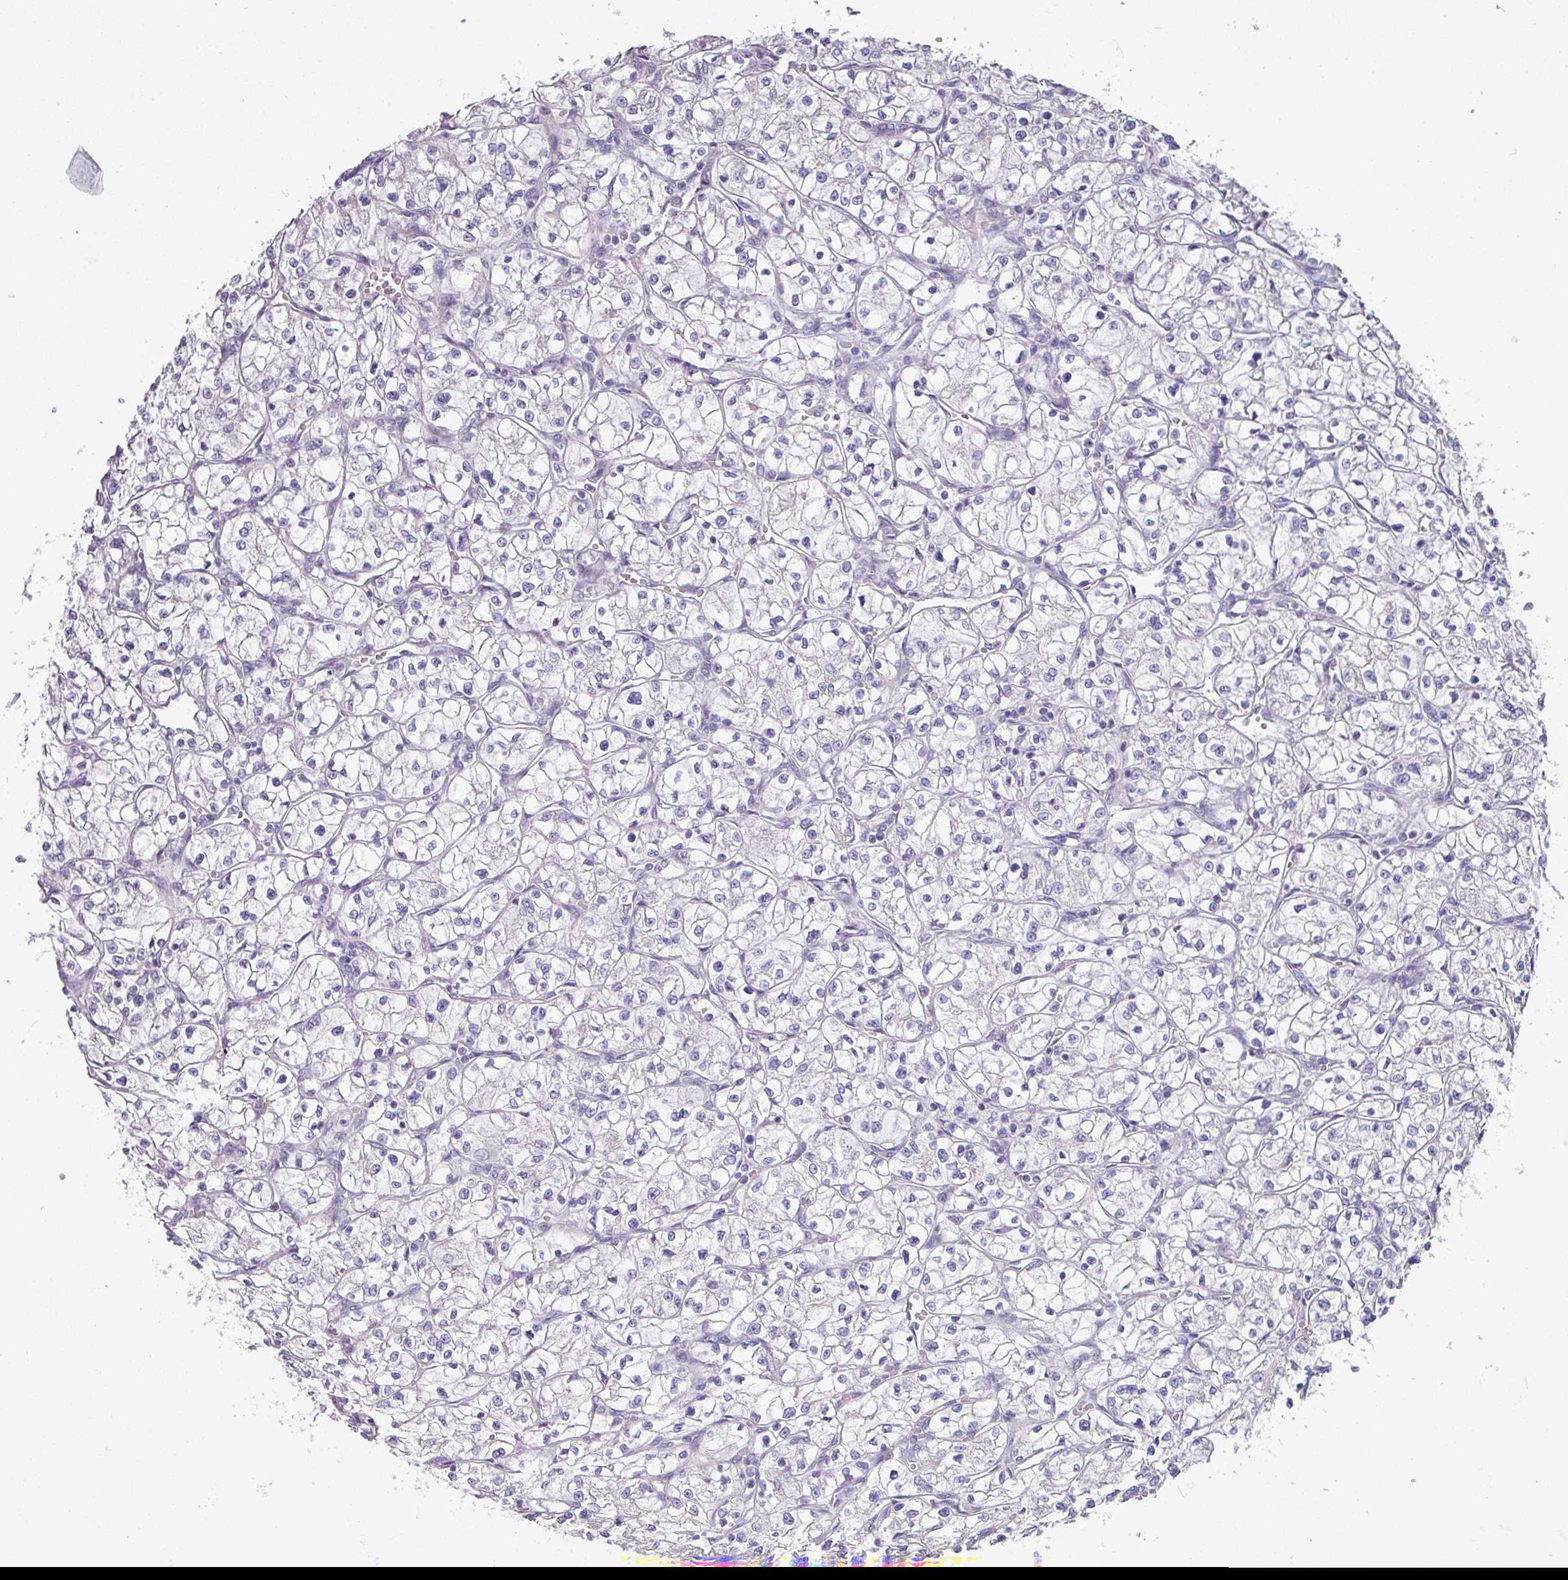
{"staining": {"intensity": "negative", "quantity": "none", "location": "none"}, "tissue": "renal cancer", "cell_type": "Tumor cells", "image_type": "cancer", "snomed": [{"axis": "morphology", "description": "Adenocarcinoma, NOS"}, {"axis": "topography", "description": "Kidney"}], "caption": "This is an IHC photomicrograph of adenocarcinoma (renal). There is no positivity in tumor cells.", "gene": "MRRF", "patient": {"sex": "female", "age": 64}}